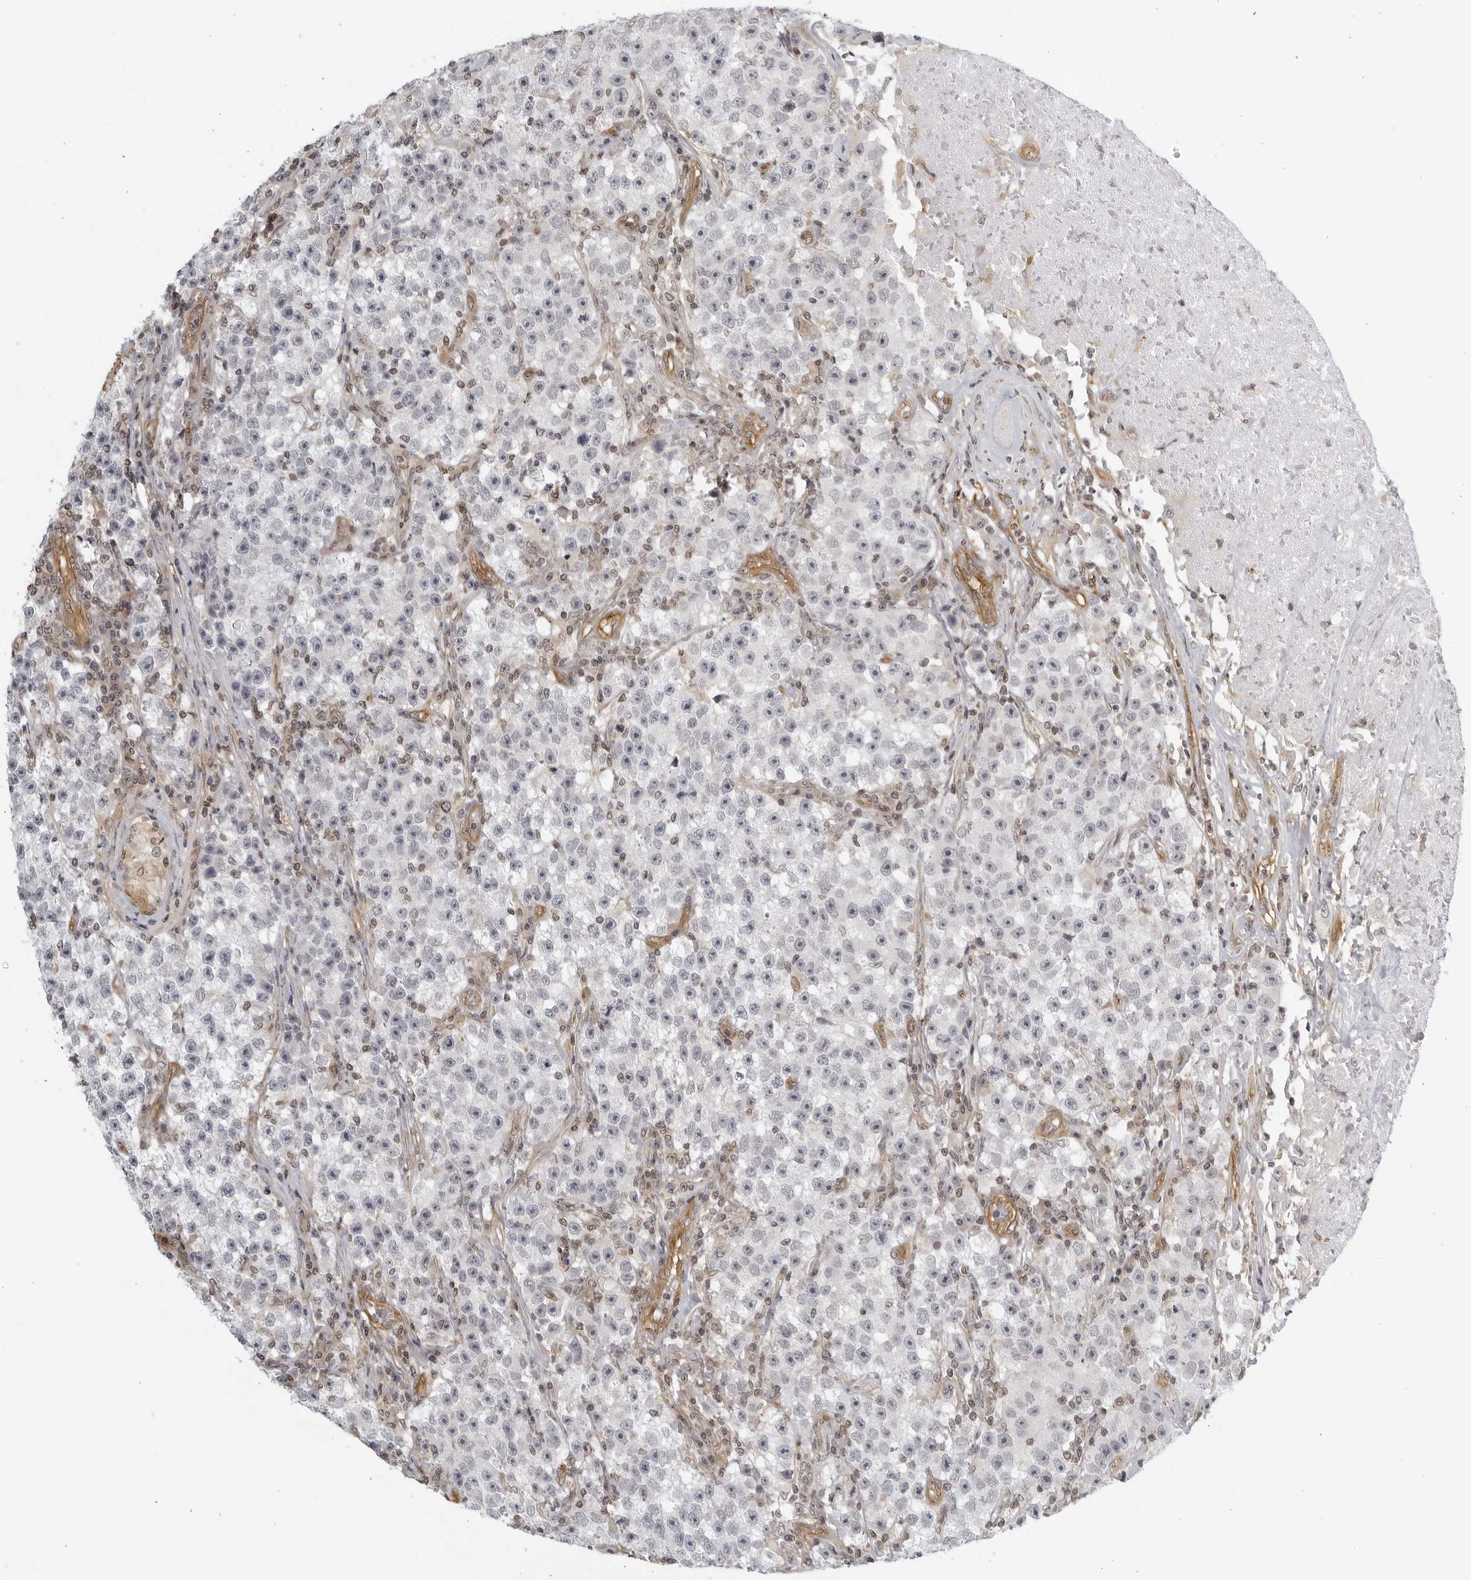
{"staining": {"intensity": "negative", "quantity": "none", "location": "none"}, "tissue": "testis cancer", "cell_type": "Tumor cells", "image_type": "cancer", "snomed": [{"axis": "morphology", "description": "Seminoma, NOS"}, {"axis": "topography", "description": "Testis"}], "caption": "IHC of human testis cancer displays no staining in tumor cells.", "gene": "SERTAD4", "patient": {"sex": "male", "age": 22}}